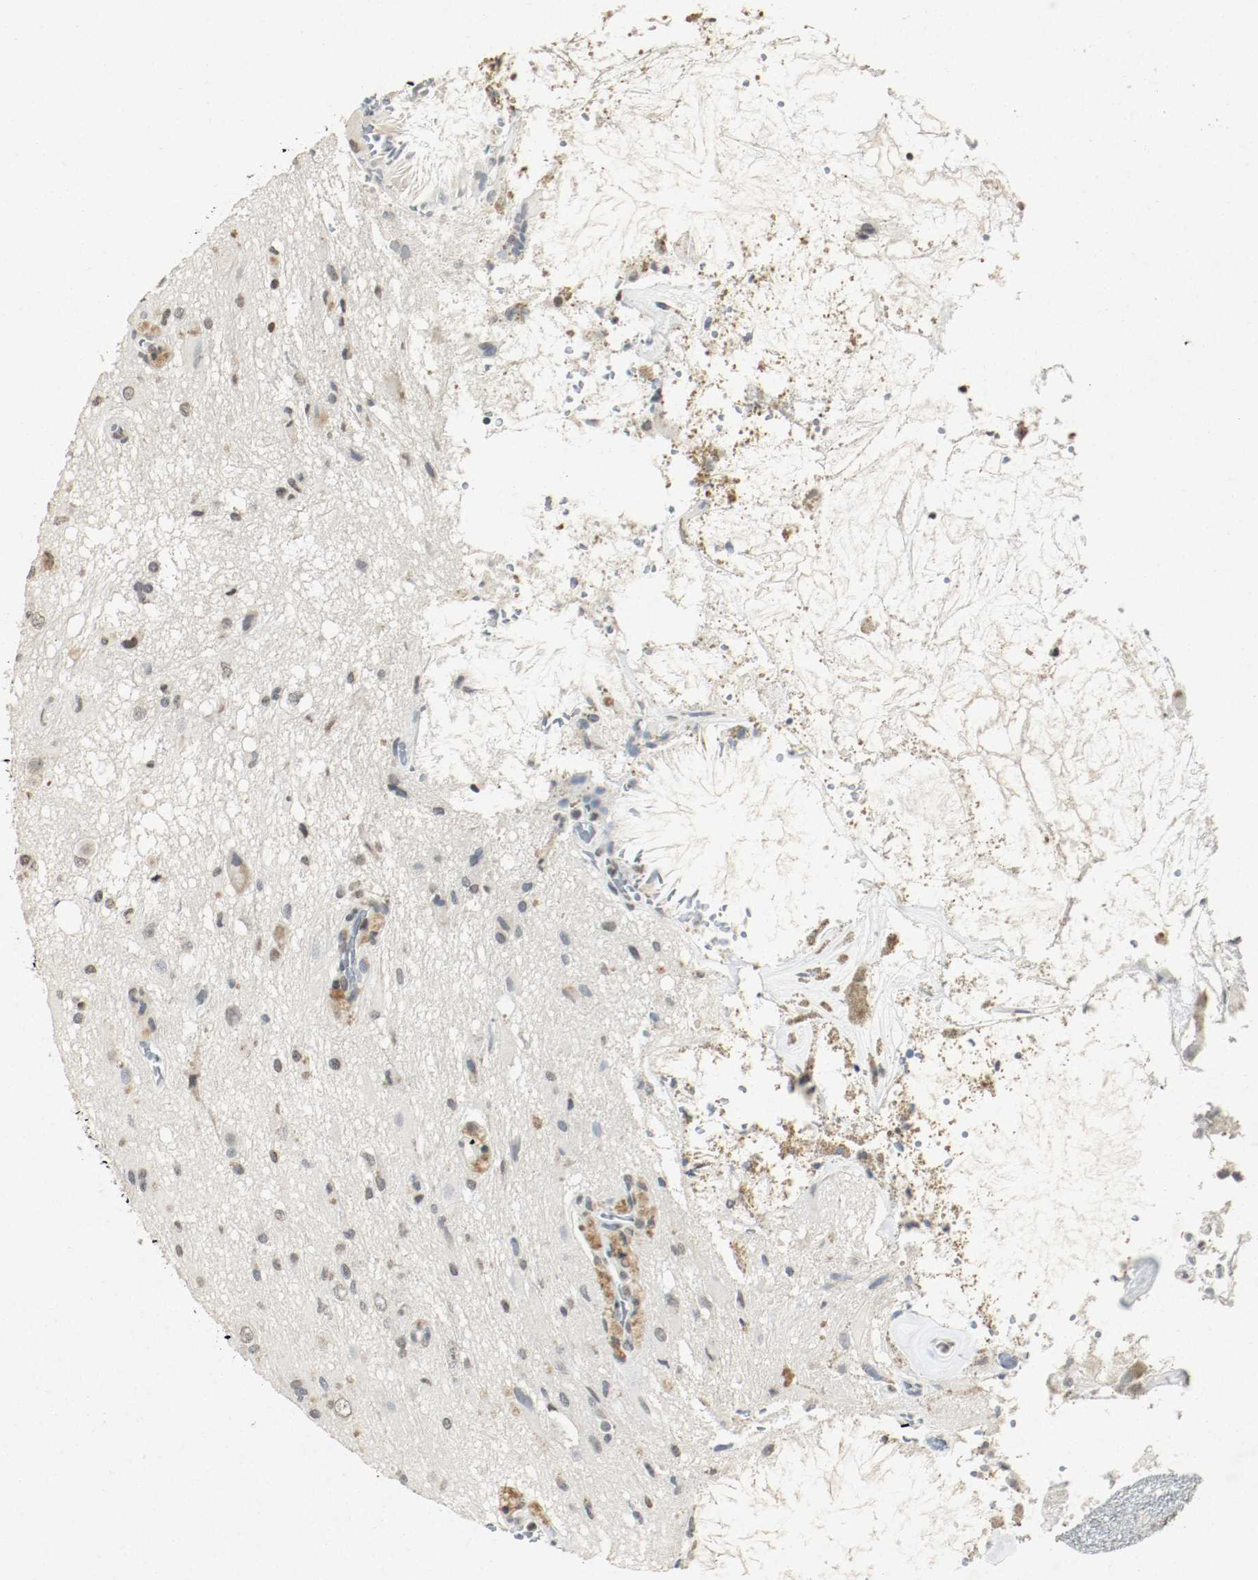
{"staining": {"intensity": "weak", "quantity": ">75%", "location": "nuclear"}, "tissue": "glioma", "cell_type": "Tumor cells", "image_type": "cancer", "snomed": [{"axis": "morphology", "description": "Glioma, malignant, High grade"}, {"axis": "topography", "description": "Brain"}], "caption": "Brown immunohistochemical staining in human glioma exhibits weak nuclear positivity in approximately >75% of tumor cells.", "gene": "DNMT1", "patient": {"sex": "male", "age": 47}}